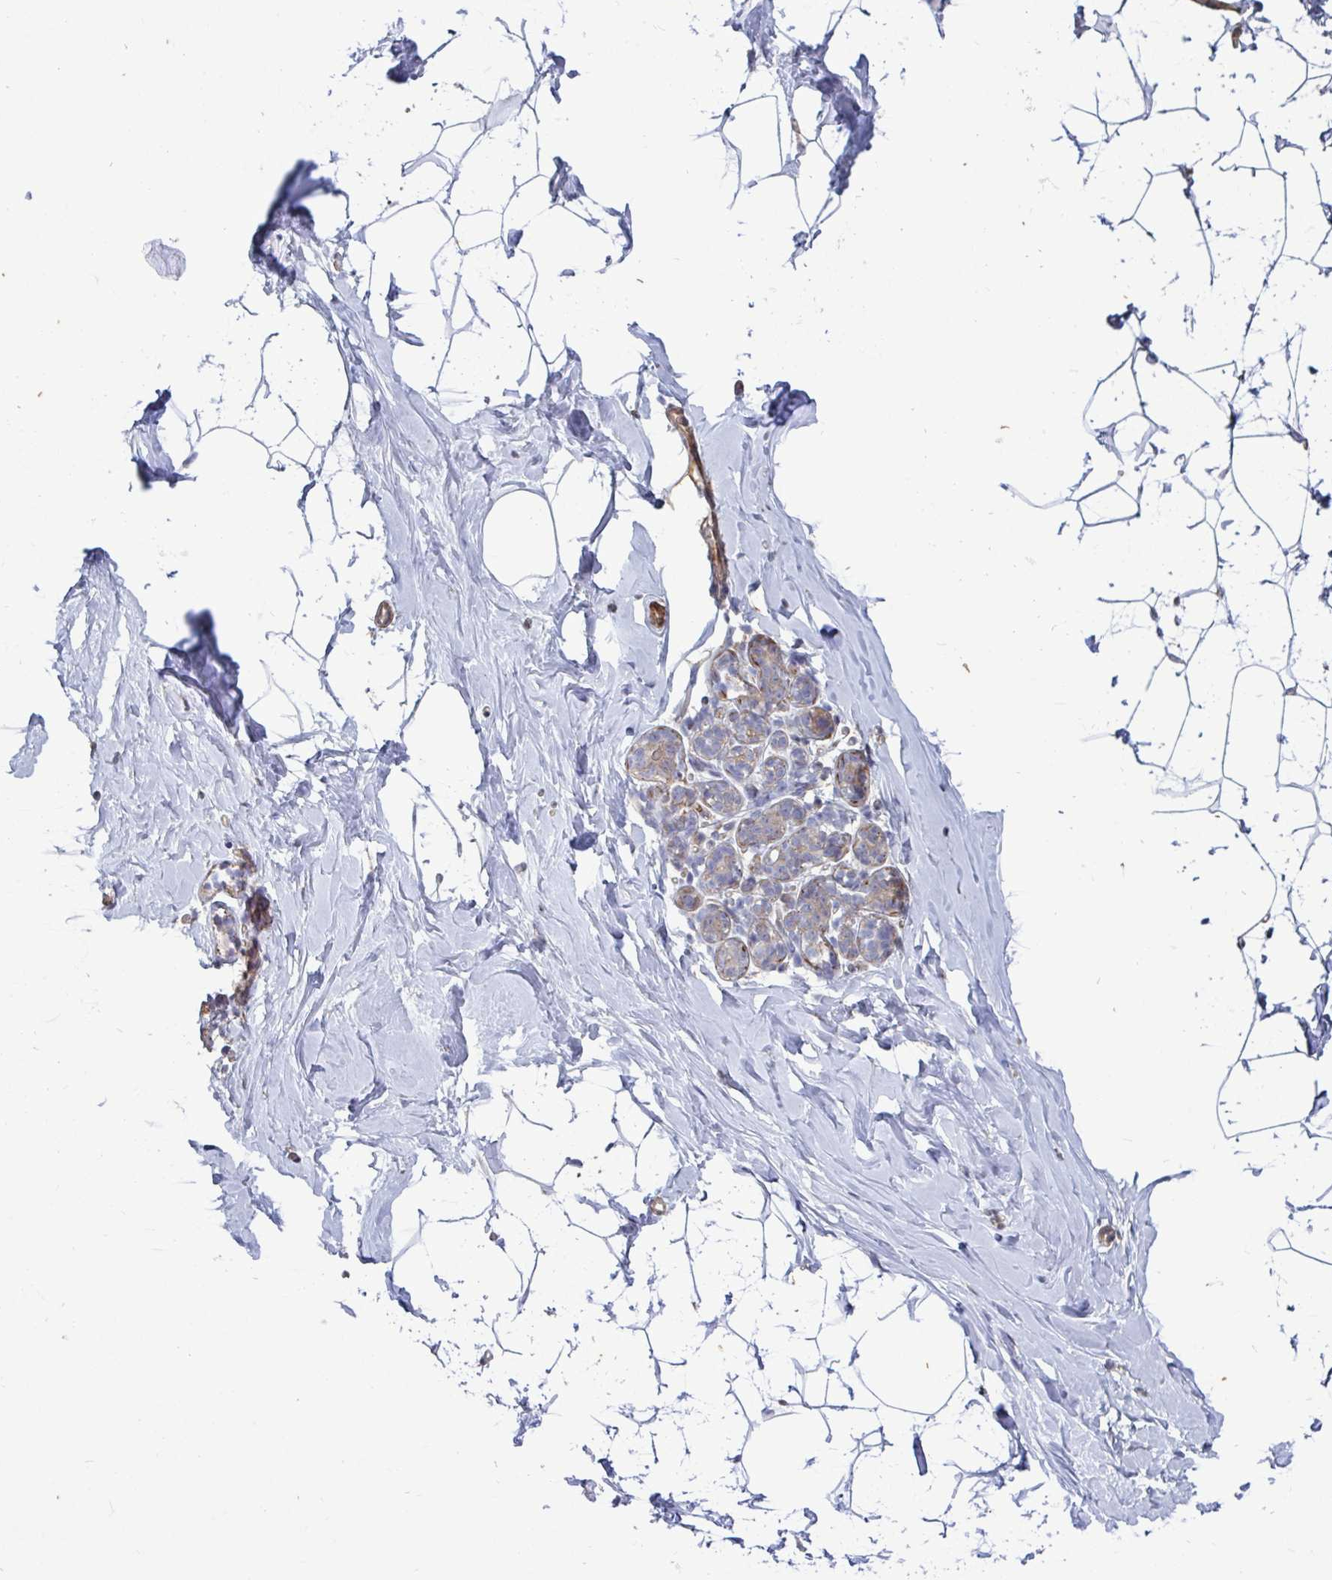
{"staining": {"intensity": "negative", "quantity": "none", "location": "none"}, "tissue": "breast", "cell_type": "Adipocytes", "image_type": "normal", "snomed": [{"axis": "morphology", "description": "Normal tissue, NOS"}, {"axis": "topography", "description": "Breast"}], "caption": "This is a photomicrograph of IHC staining of normal breast, which shows no expression in adipocytes. (Stains: DAB IHC with hematoxylin counter stain, Microscopy: brightfield microscopy at high magnification).", "gene": "ISCU", "patient": {"sex": "female", "age": 32}}